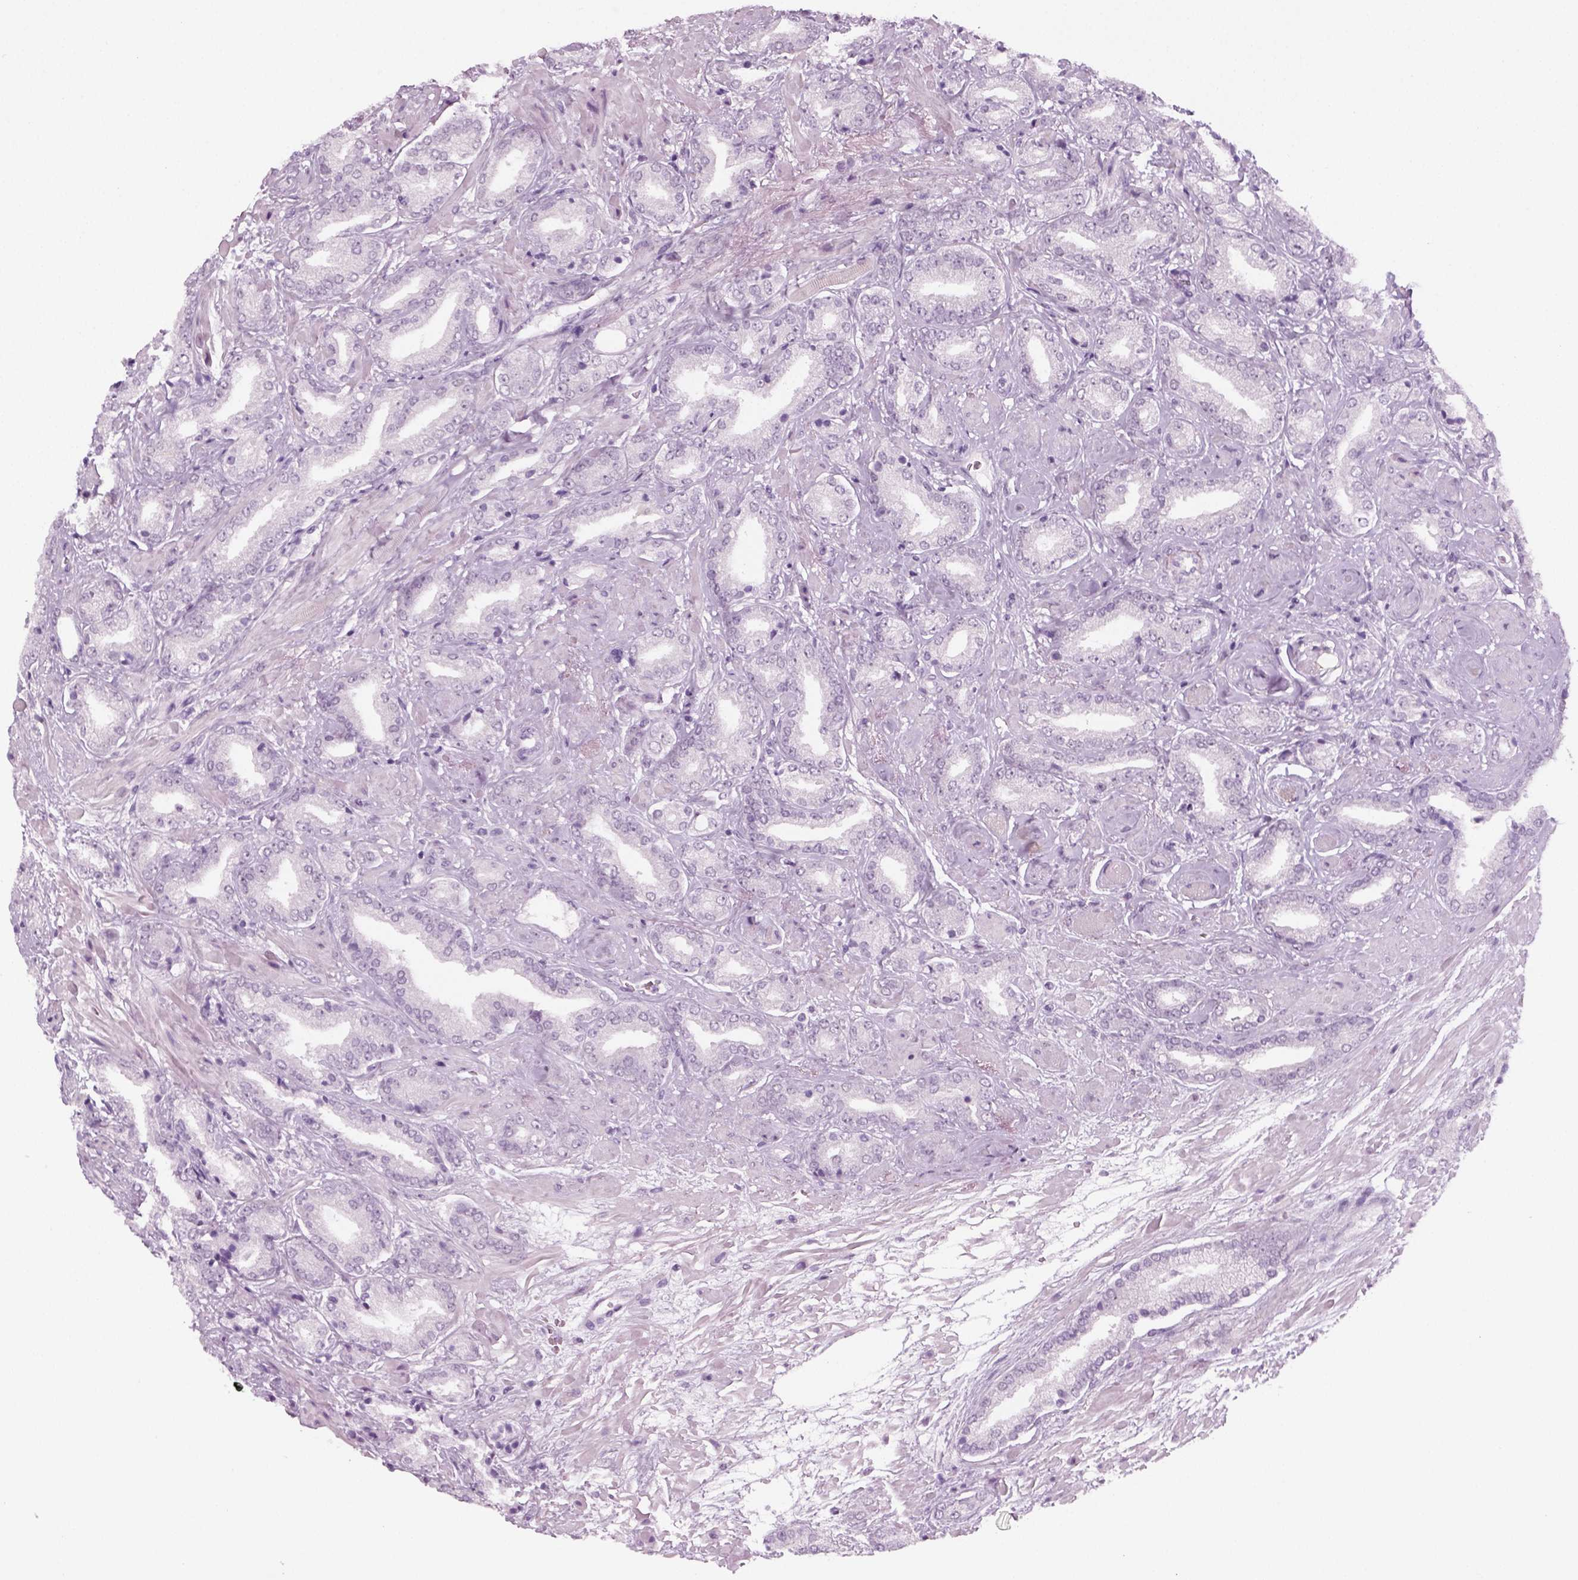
{"staining": {"intensity": "negative", "quantity": "none", "location": "none"}, "tissue": "prostate cancer", "cell_type": "Tumor cells", "image_type": "cancer", "snomed": [{"axis": "morphology", "description": "Adenocarcinoma, High grade"}, {"axis": "topography", "description": "Prostate"}], "caption": "The image exhibits no staining of tumor cells in prostate cancer (high-grade adenocarcinoma).", "gene": "KRT75", "patient": {"sex": "male", "age": 56}}